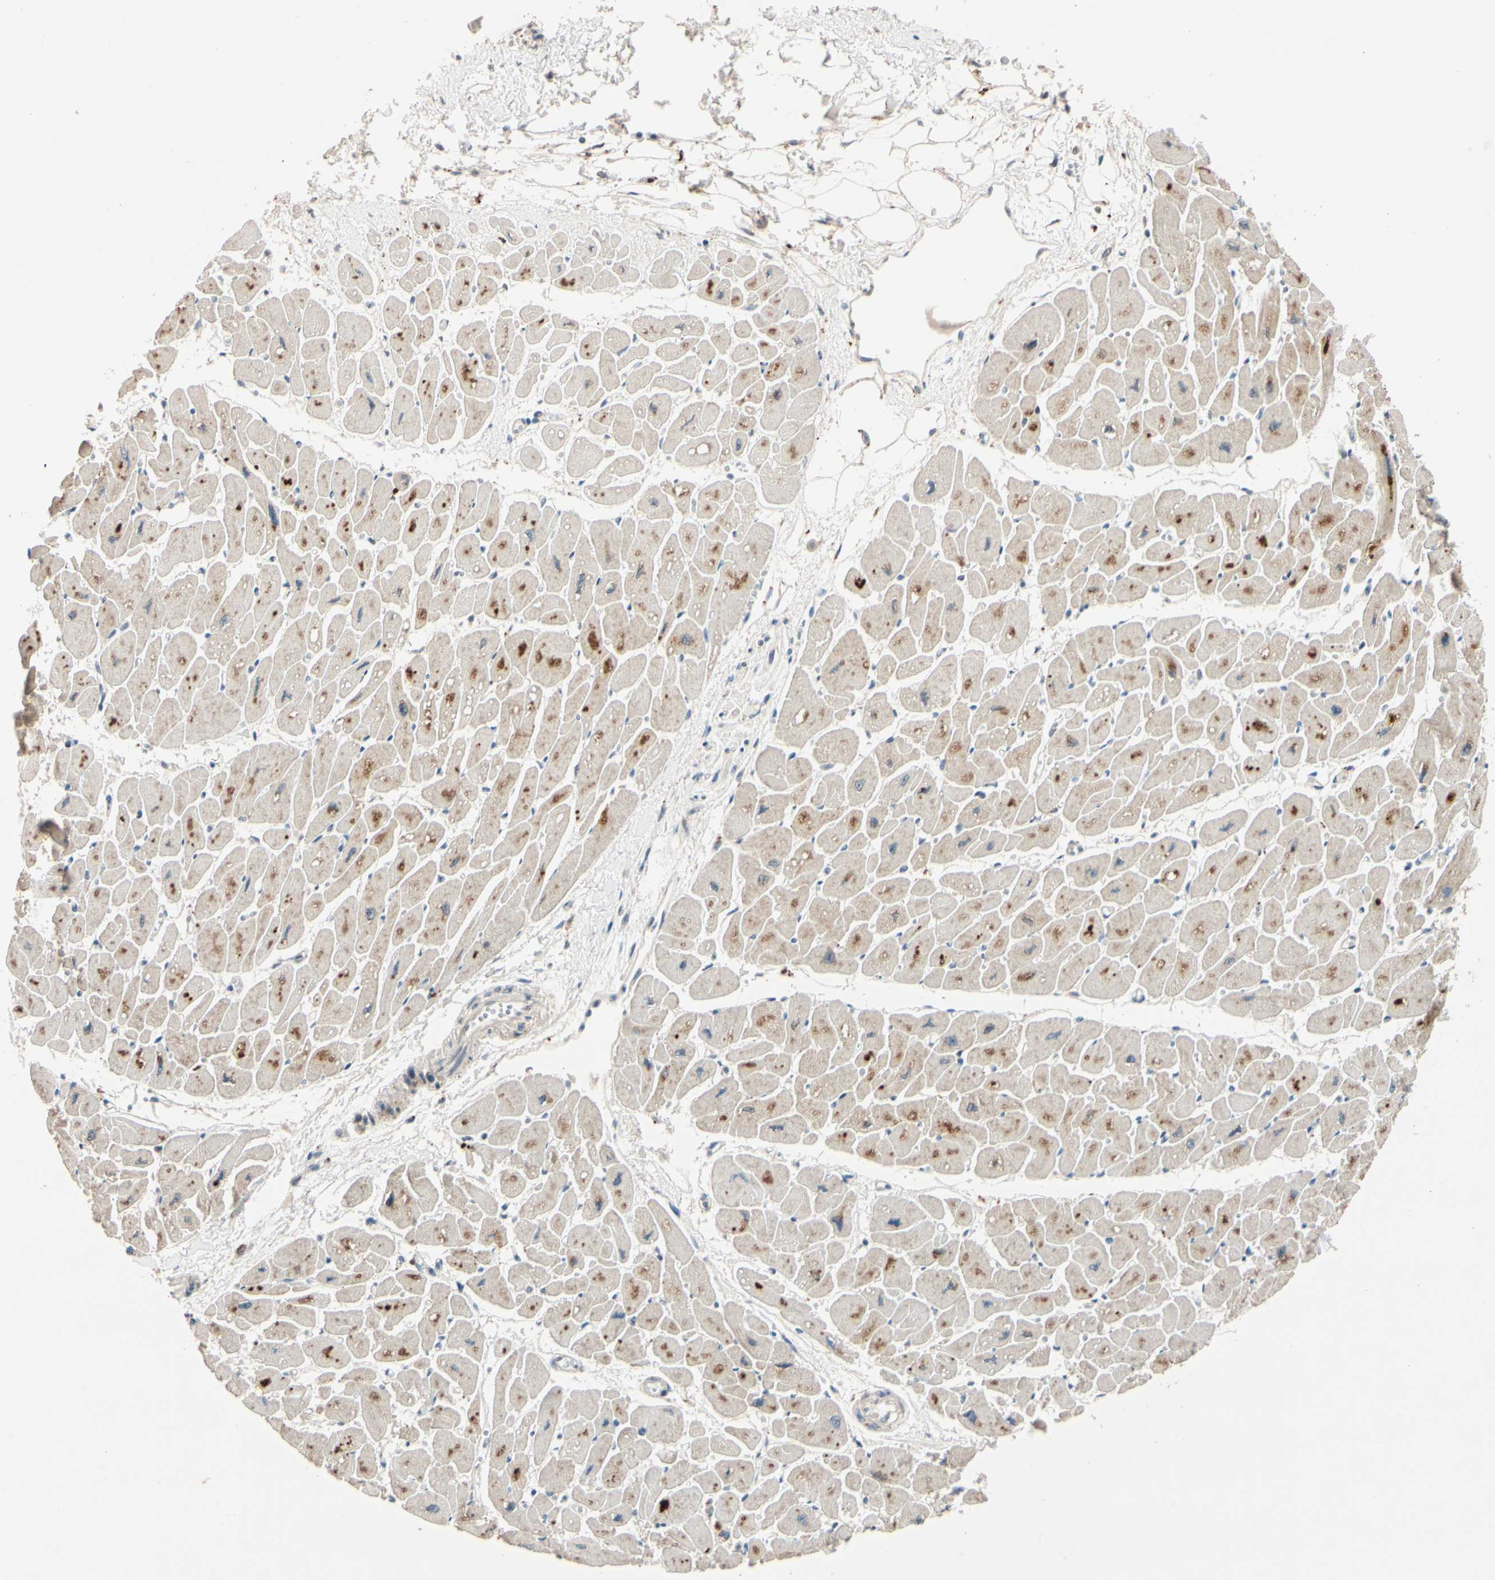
{"staining": {"intensity": "moderate", "quantity": "25%-75%", "location": "nuclear"}, "tissue": "heart muscle", "cell_type": "Cardiomyocytes", "image_type": "normal", "snomed": [{"axis": "morphology", "description": "Normal tissue, NOS"}, {"axis": "topography", "description": "Heart"}], "caption": "Cardiomyocytes show medium levels of moderate nuclear positivity in about 25%-75% of cells in unremarkable human heart muscle. (Brightfield microscopy of DAB IHC at high magnification).", "gene": "ACSL5", "patient": {"sex": "female", "age": 54}}